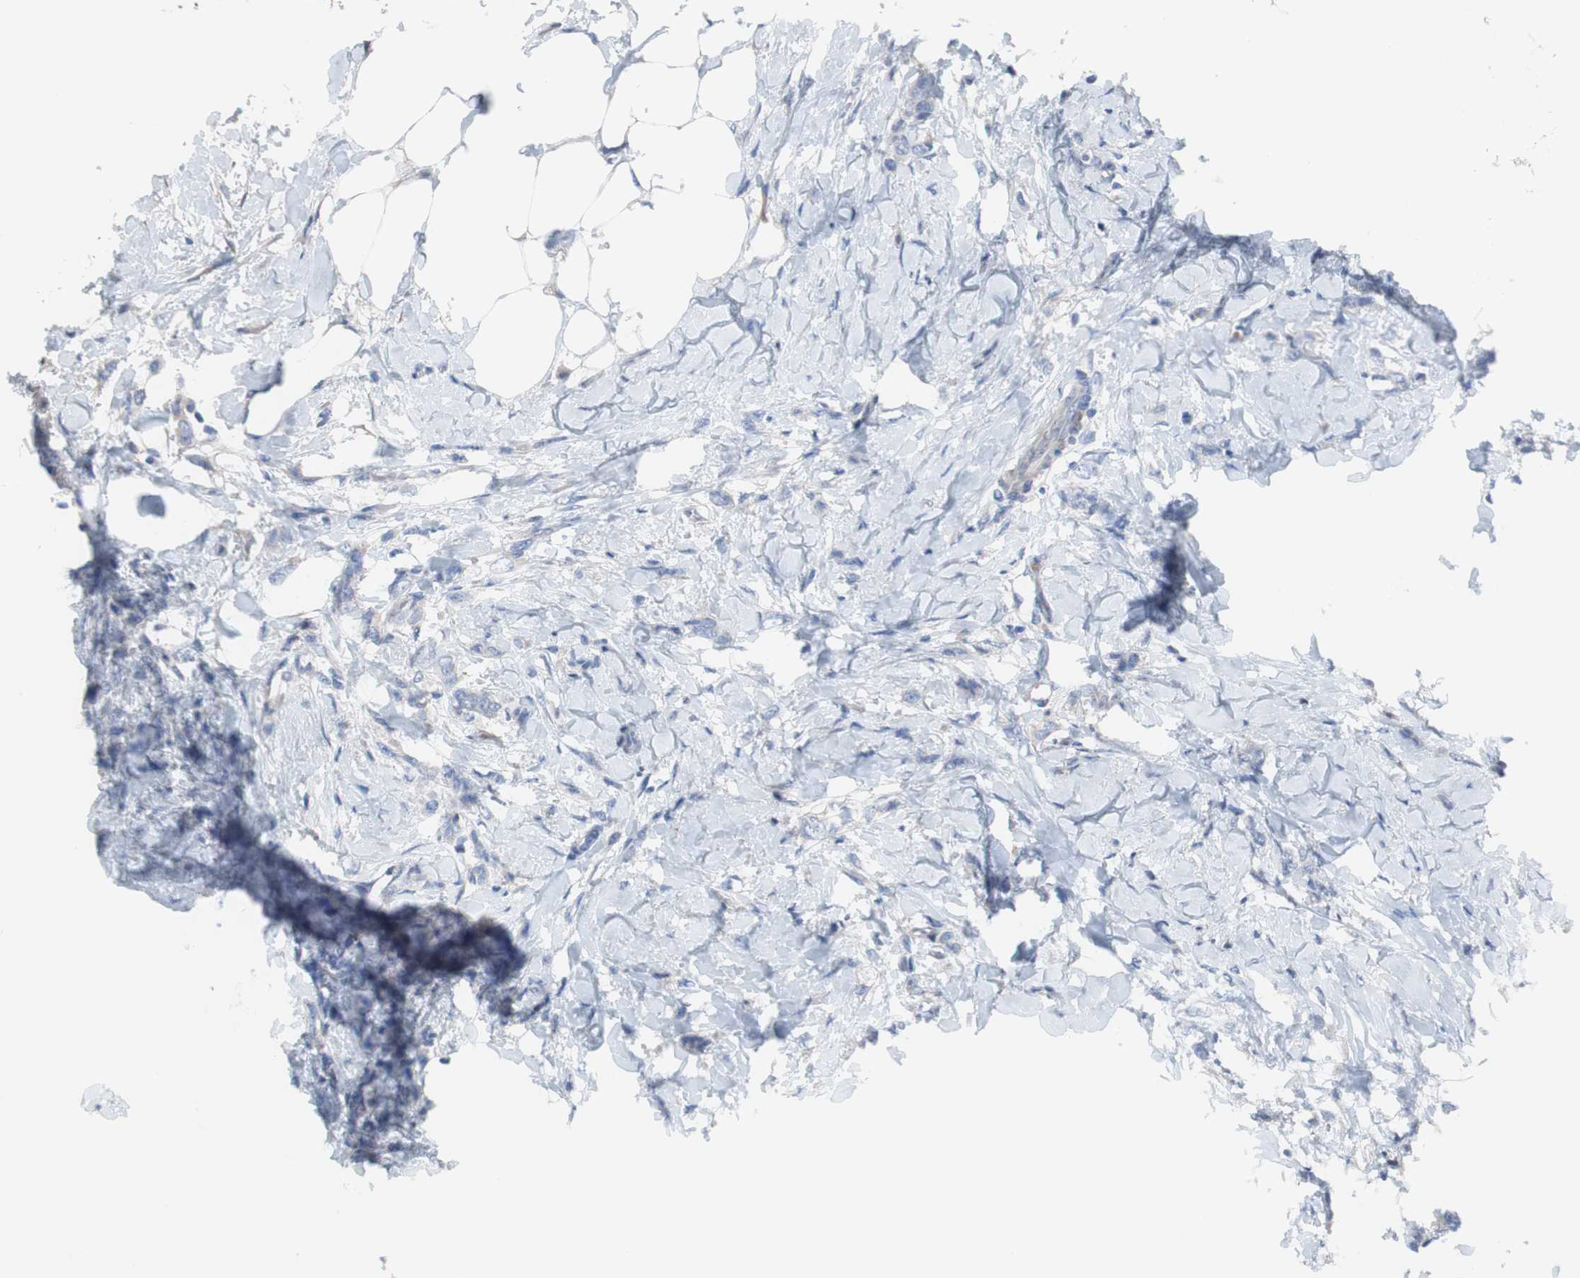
{"staining": {"intensity": "negative", "quantity": "none", "location": "none"}, "tissue": "breast cancer", "cell_type": "Tumor cells", "image_type": "cancer", "snomed": [{"axis": "morphology", "description": "Lobular carcinoma, in situ"}, {"axis": "morphology", "description": "Lobular carcinoma"}, {"axis": "topography", "description": "Breast"}], "caption": "The photomicrograph demonstrates no staining of tumor cells in breast cancer.", "gene": "KANSL1", "patient": {"sex": "female", "age": 41}}